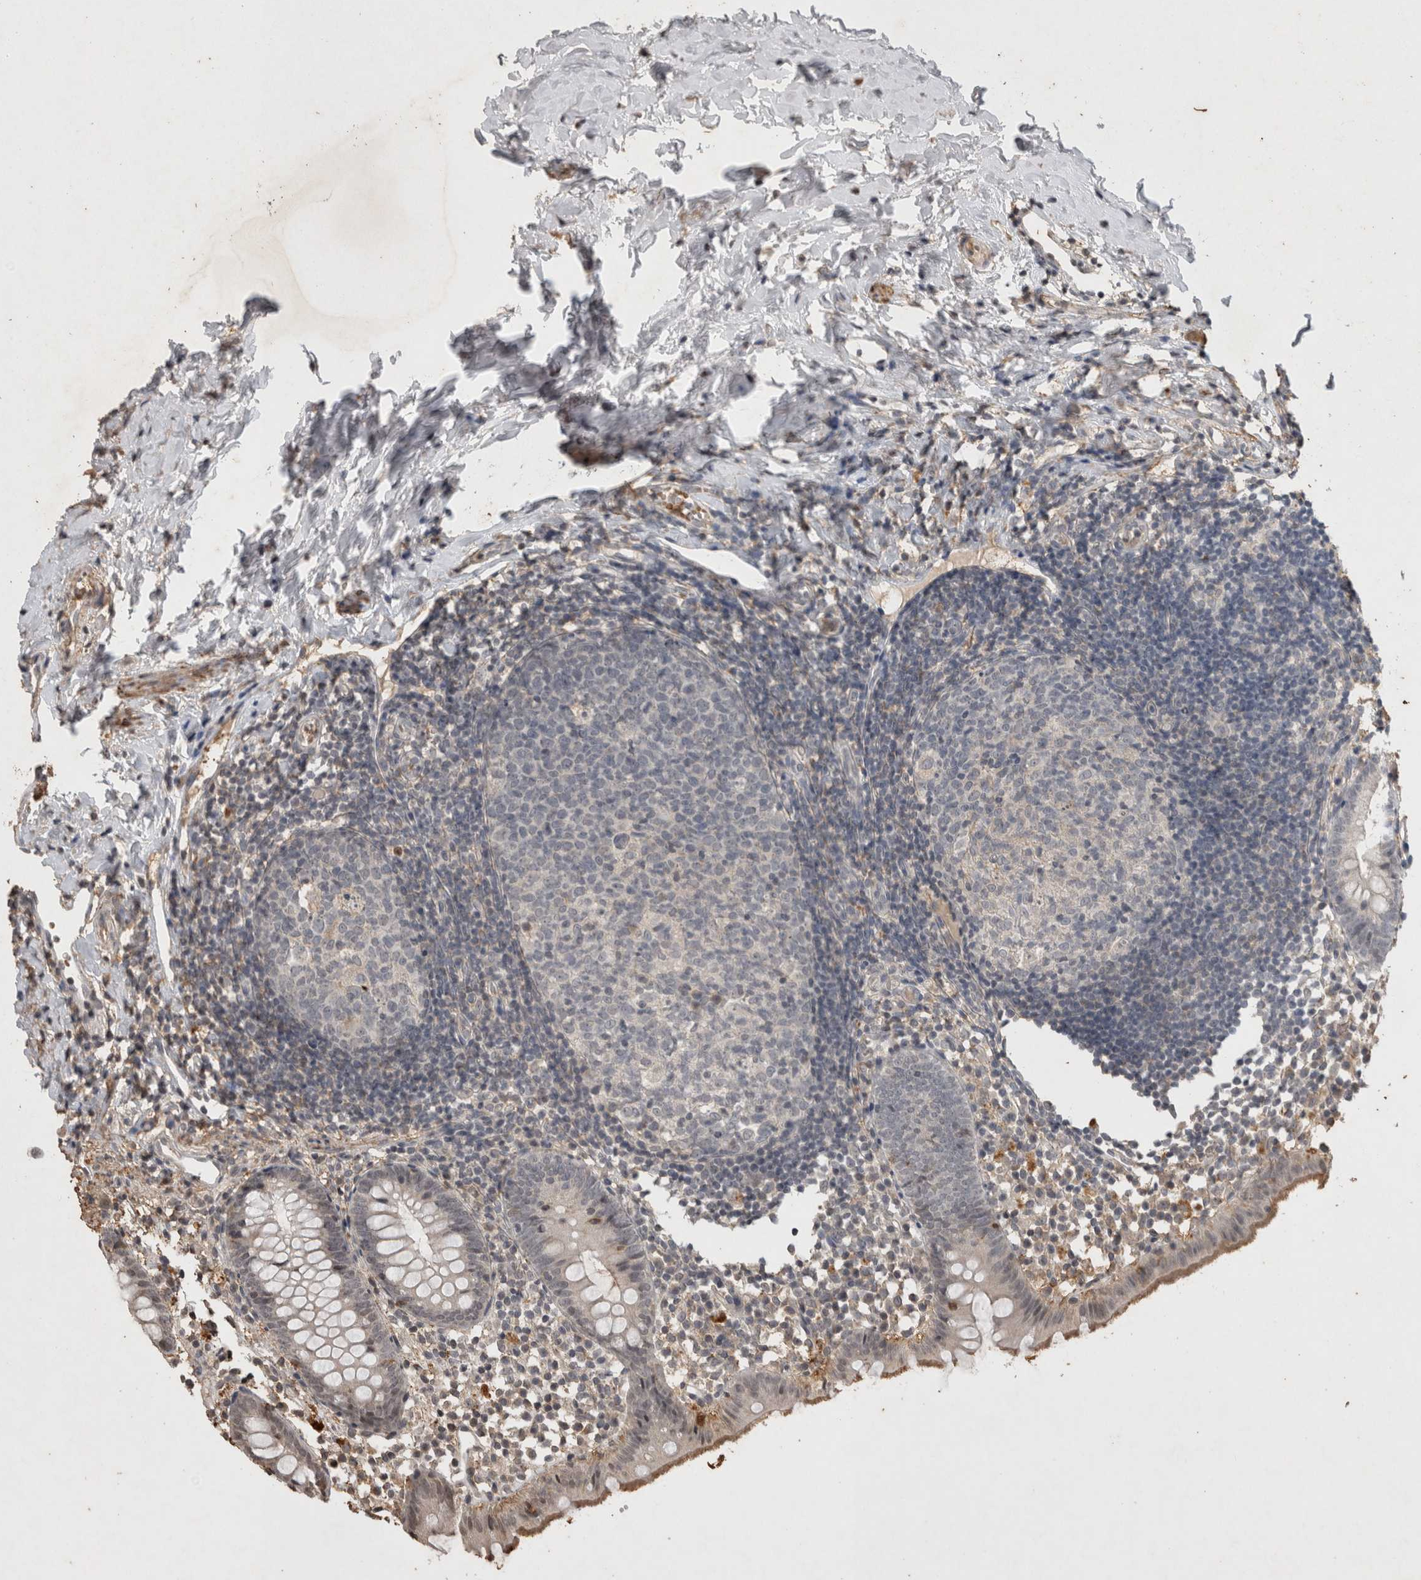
{"staining": {"intensity": "negative", "quantity": "none", "location": "none"}, "tissue": "appendix", "cell_type": "Glandular cells", "image_type": "normal", "snomed": [{"axis": "morphology", "description": "Normal tissue, NOS"}, {"axis": "topography", "description": "Appendix"}], "caption": "High power microscopy image of an IHC photomicrograph of normal appendix, revealing no significant positivity in glandular cells.", "gene": "HRK", "patient": {"sex": "female", "age": 20}}